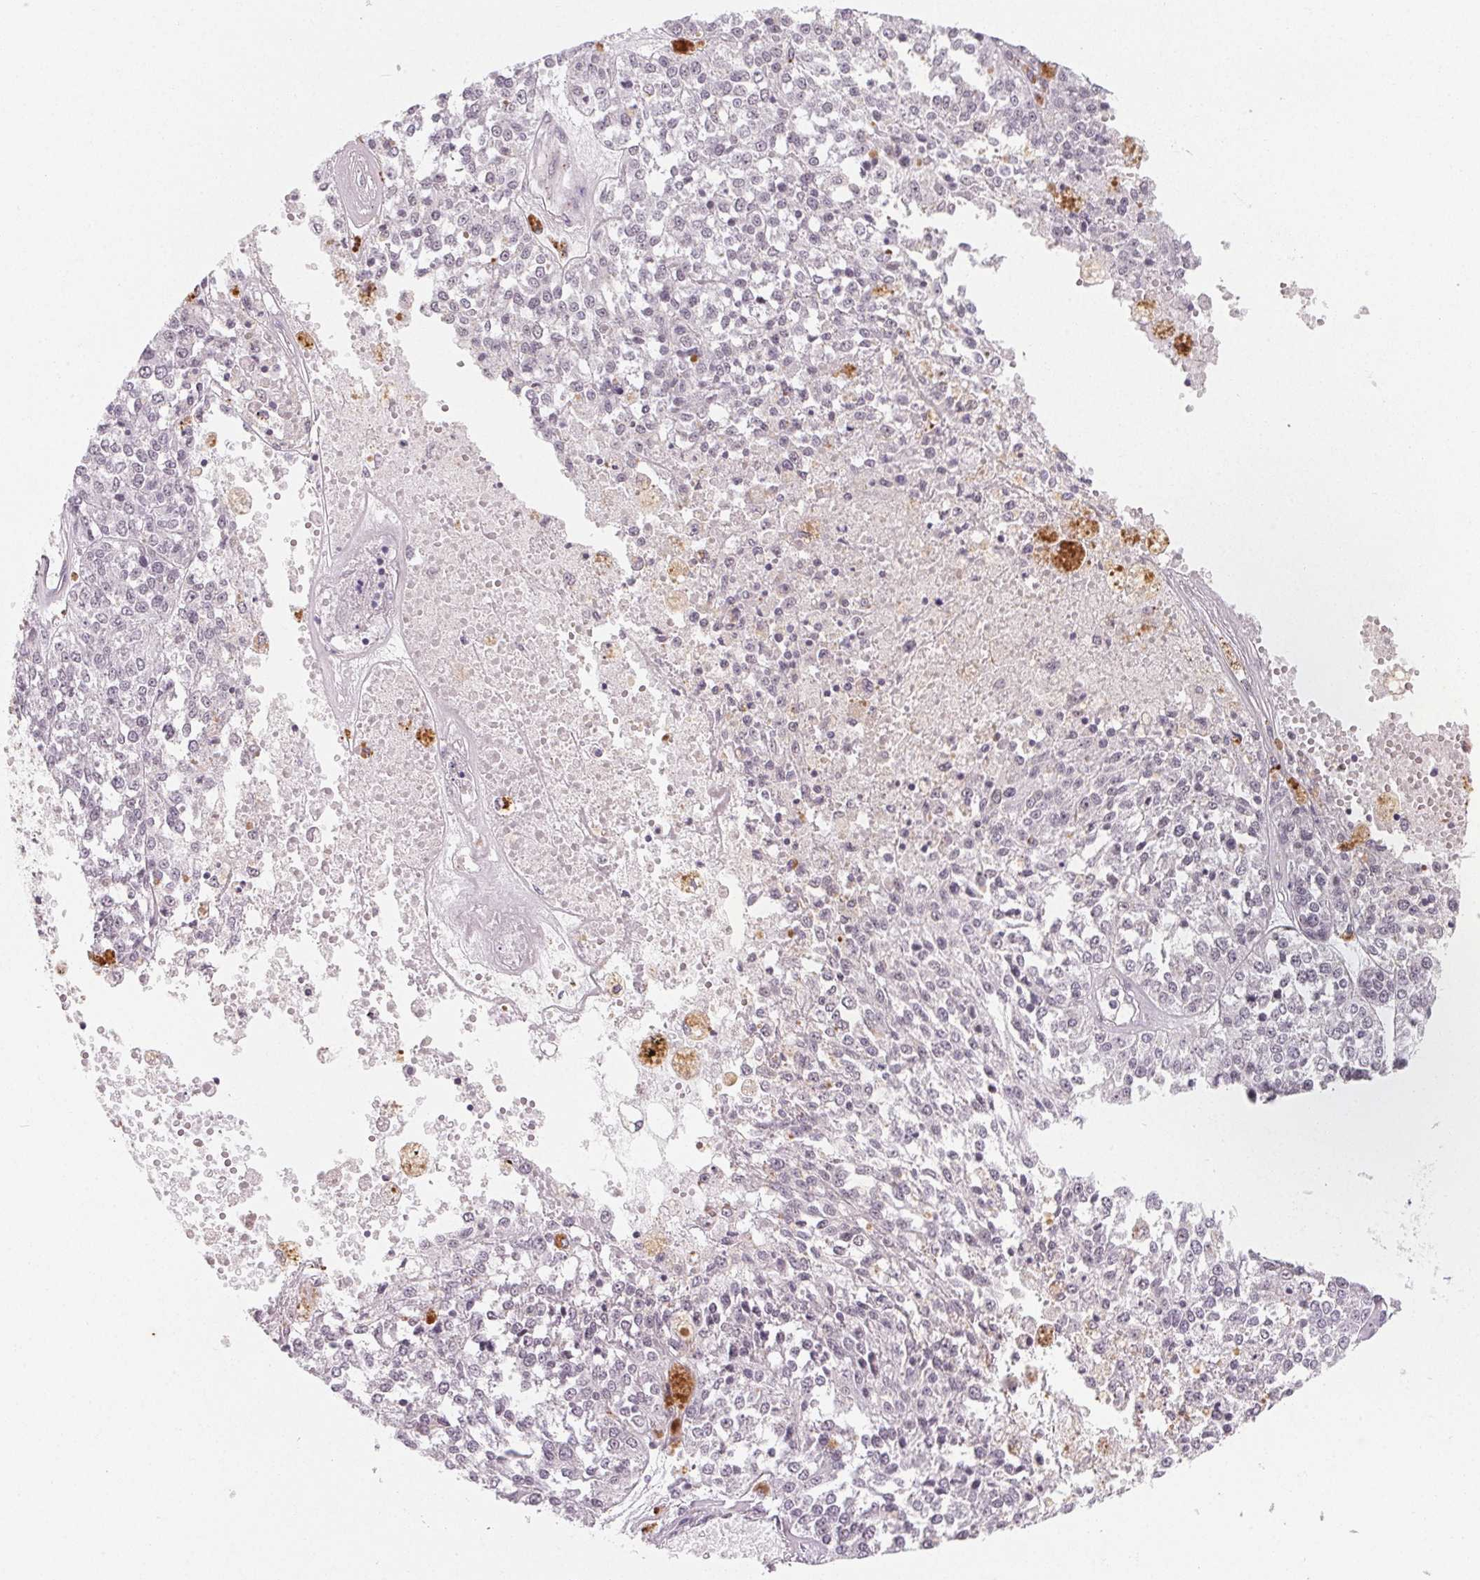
{"staining": {"intensity": "negative", "quantity": "none", "location": "none"}, "tissue": "melanoma", "cell_type": "Tumor cells", "image_type": "cancer", "snomed": [{"axis": "morphology", "description": "Malignant melanoma, Metastatic site"}, {"axis": "topography", "description": "Lymph node"}], "caption": "Immunohistochemistry (IHC) image of neoplastic tissue: human melanoma stained with DAB (3,3'-diaminobenzidine) shows no significant protein positivity in tumor cells.", "gene": "NXF3", "patient": {"sex": "female", "age": 64}}